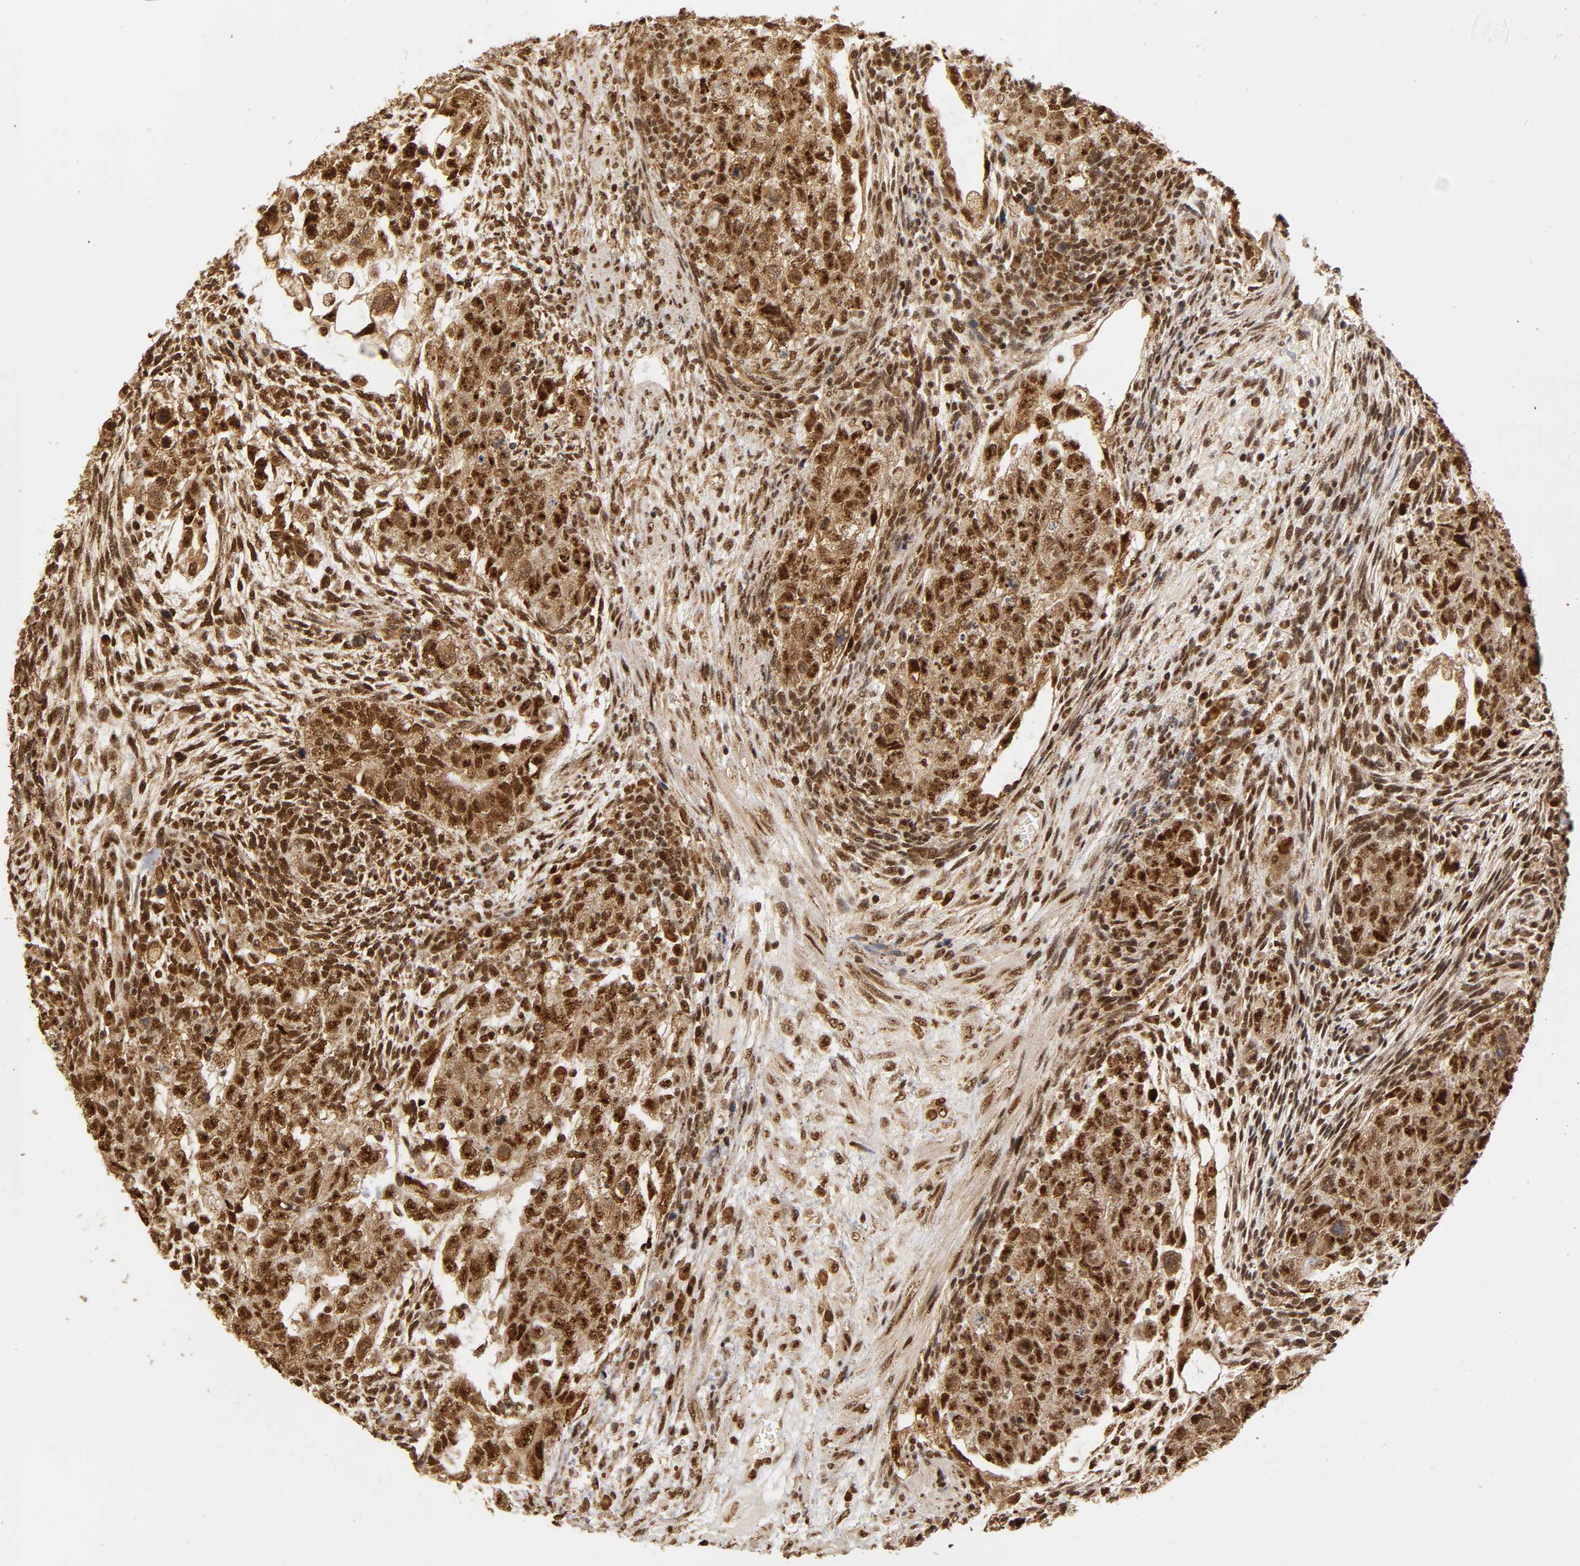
{"staining": {"intensity": "strong", "quantity": ">75%", "location": "cytoplasmic/membranous,nuclear"}, "tissue": "testis cancer", "cell_type": "Tumor cells", "image_type": "cancer", "snomed": [{"axis": "morphology", "description": "Normal tissue, NOS"}, {"axis": "morphology", "description": "Carcinoma, Embryonal, NOS"}, {"axis": "topography", "description": "Testis"}], "caption": "Testis cancer stained with a protein marker demonstrates strong staining in tumor cells.", "gene": "RNF122", "patient": {"sex": "male", "age": 36}}